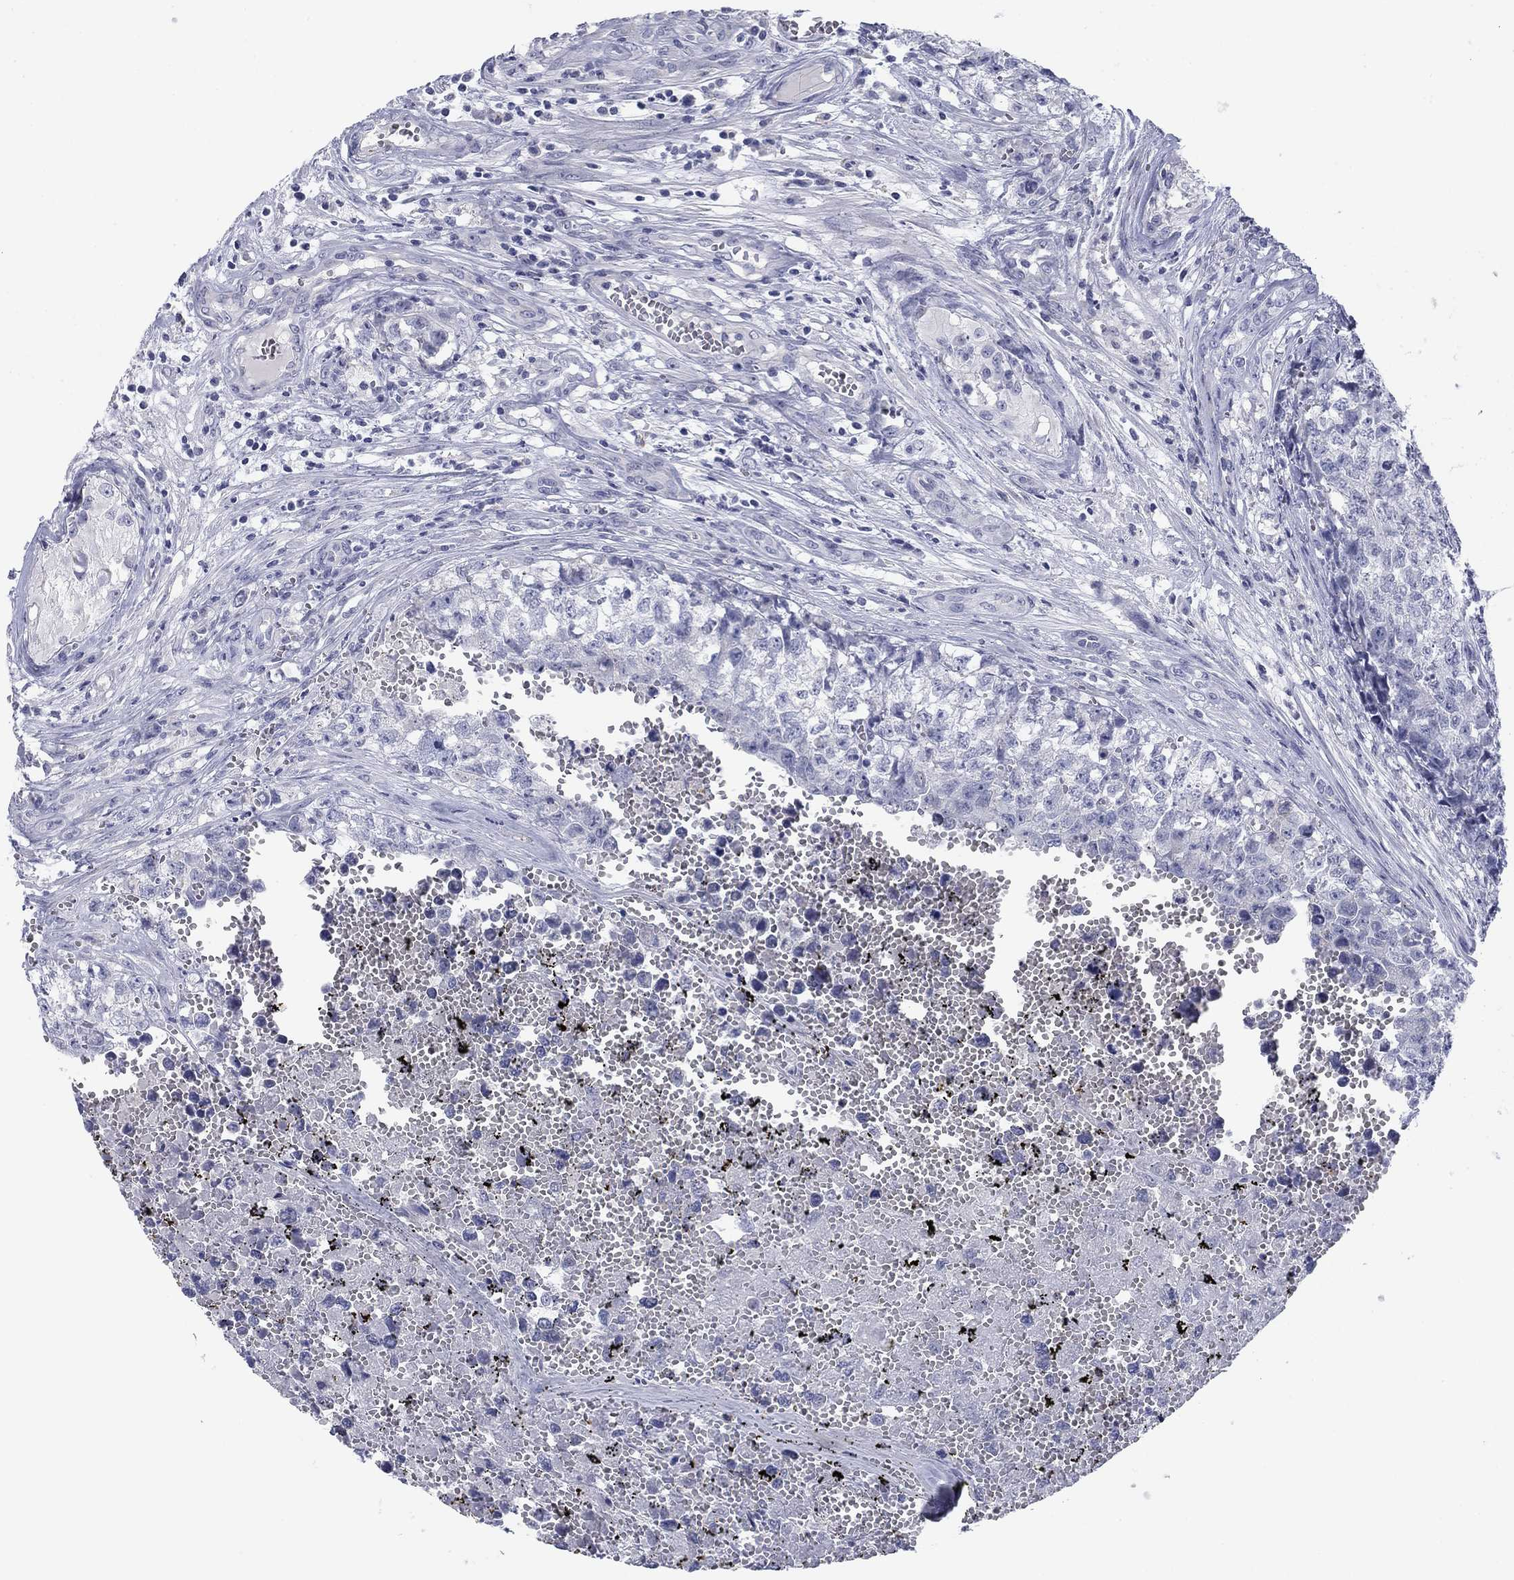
{"staining": {"intensity": "negative", "quantity": "none", "location": "none"}, "tissue": "testis cancer", "cell_type": "Tumor cells", "image_type": "cancer", "snomed": [{"axis": "morphology", "description": "Seminoma, NOS"}, {"axis": "morphology", "description": "Carcinoma, Embryonal, NOS"}, {"axis": "topography", "description": "Testis"}], "caption": "A high-resolution image shows IHC staining of embryonal carcinoma (testis), which reveals no significant expression in tumor cells.", "gene": "PRPH", "patient": {"sex": "male", "age": 22}}